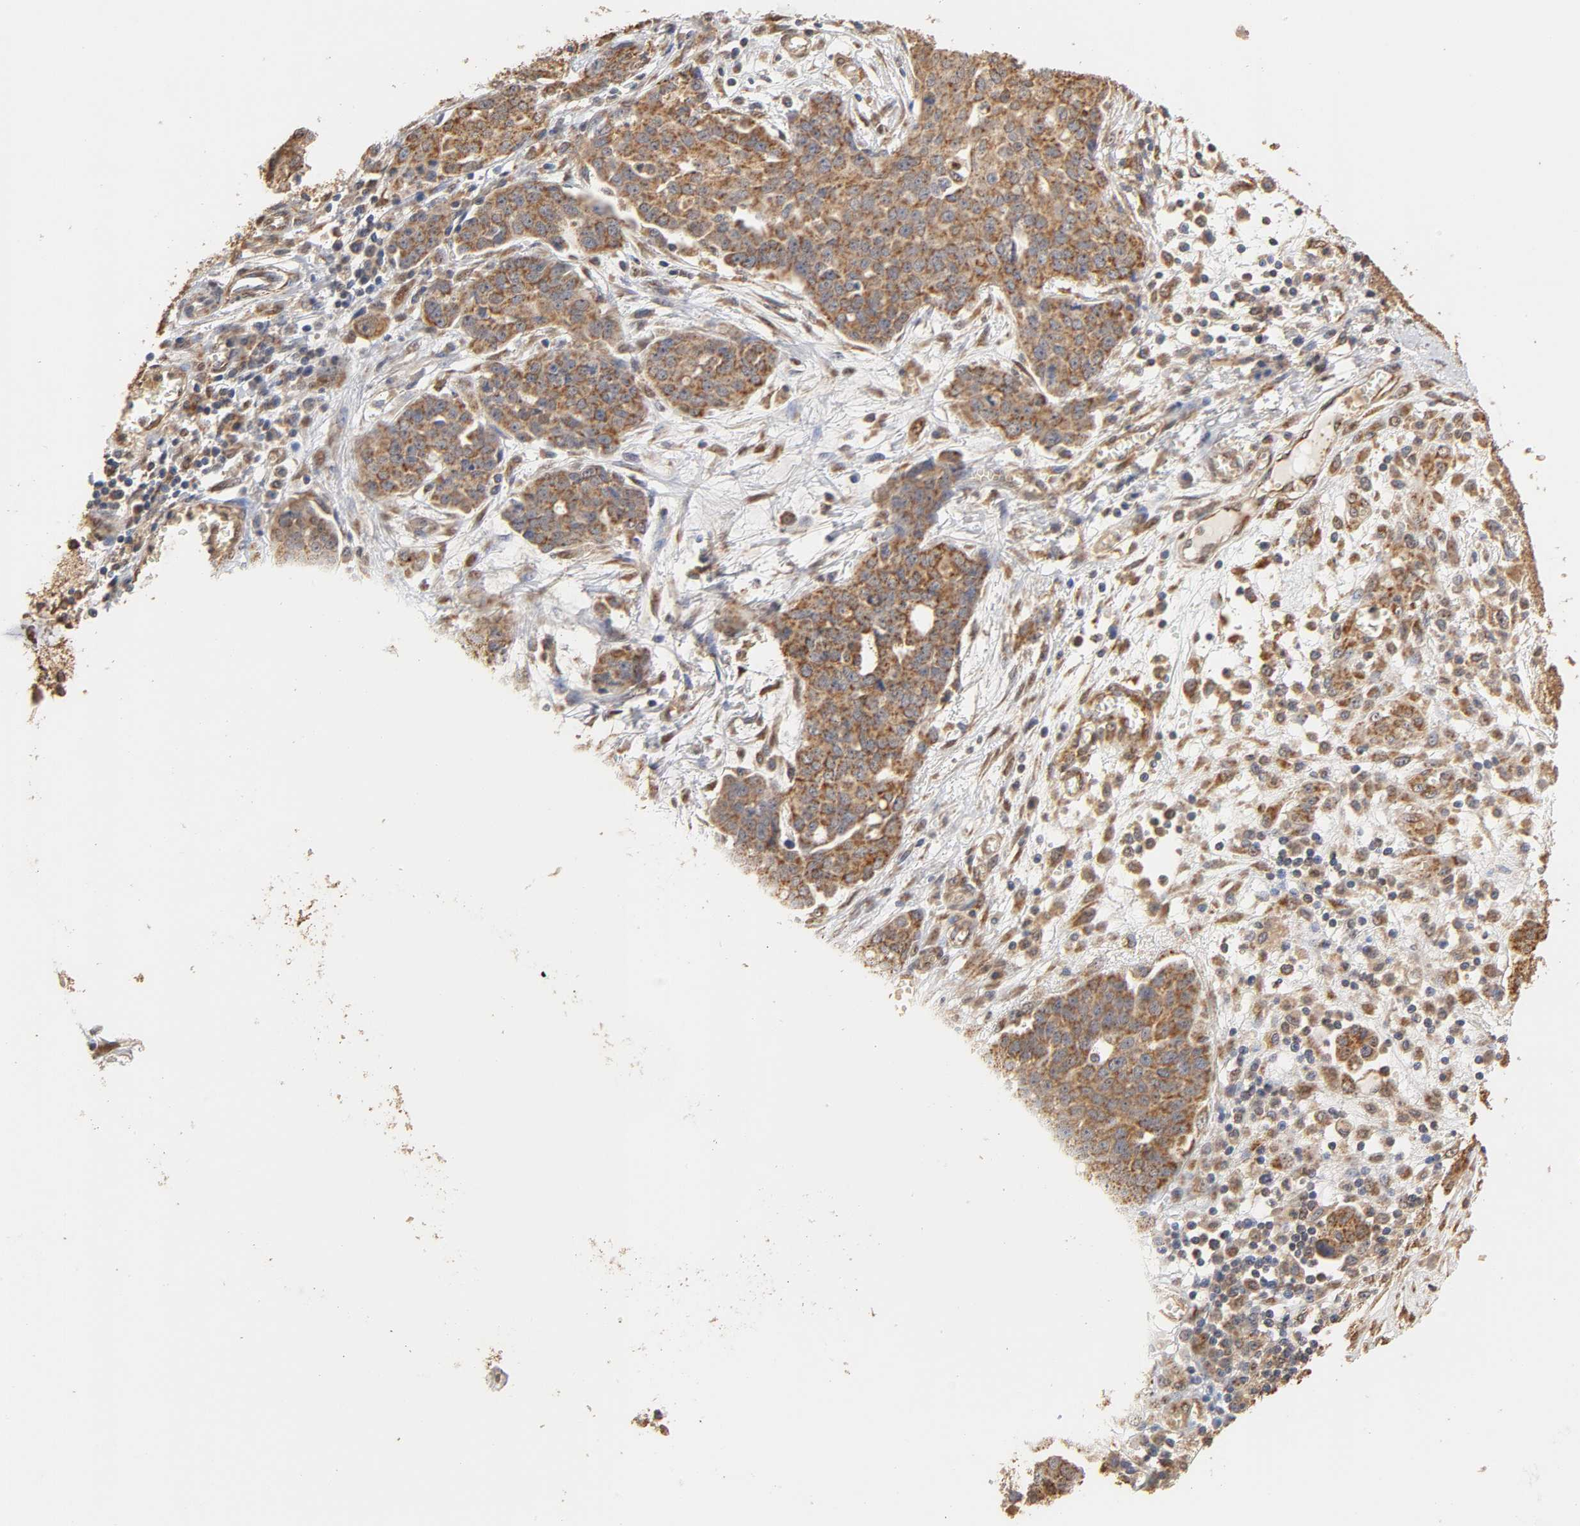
{"staining": {"intensity": "strong", "quantity": ">75%", "location": "cytoplasmic/membranous"}, "tissue": "ovarian cancer", "cell_type": "Tumor cells", "image_type": "cancer", "snomed": [{"axis": "morphology", "description": "Cystadenocarcinoma, serous, NOS"}, {"axis": "topography", "description": "Soft tissue"}, {"axis": "topography", "description": "Ovary"}], "caption": "A micrograph showing strong cytoplasmic/membranous expression in approximately >75% of tumor cells in ovarian serous cystadenocarcinoma, as visualized by brown immunohistochemical staining.", "gene": "PKN1", "patient": {"sex": "female", "age": 57}}